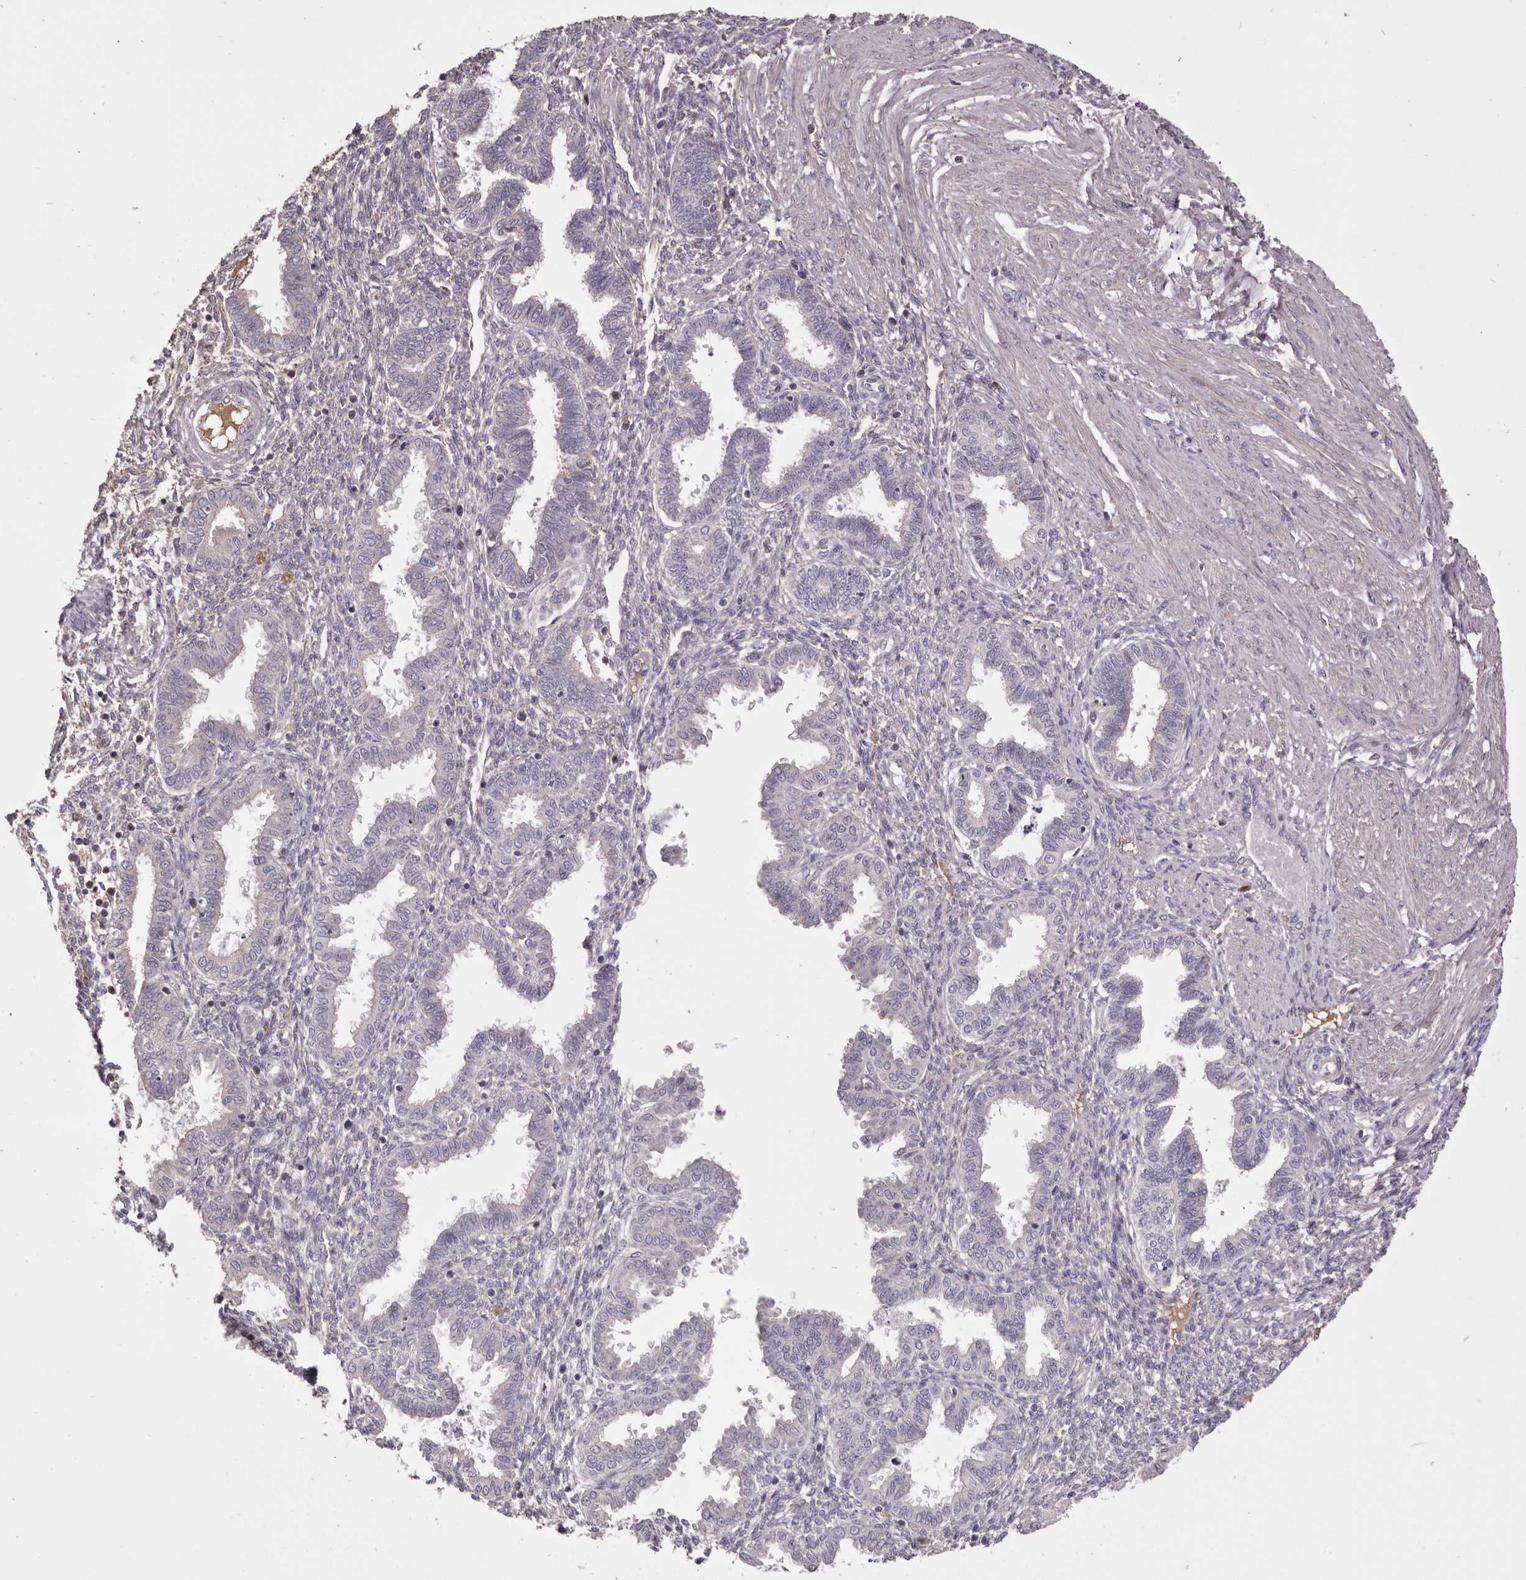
{"staining": {"intensity": "negative", "quantity": "none", "location": "none"}, "tissue": "endometrium", "cell_type": "Cells in endometrial stroma", "image_type": "normal", "snomed": [{"axis": "morphology", "description": "Normal tissue, NOS"}, {"axis": "topography", "description": "Endometrium"}], "caption": "A histopathology image of endometrium stained for a protein displays no brown staining in cells in endometrial stroma.", "gene": "HCAR2", "patient": {"sex": "female", "age": 33}}